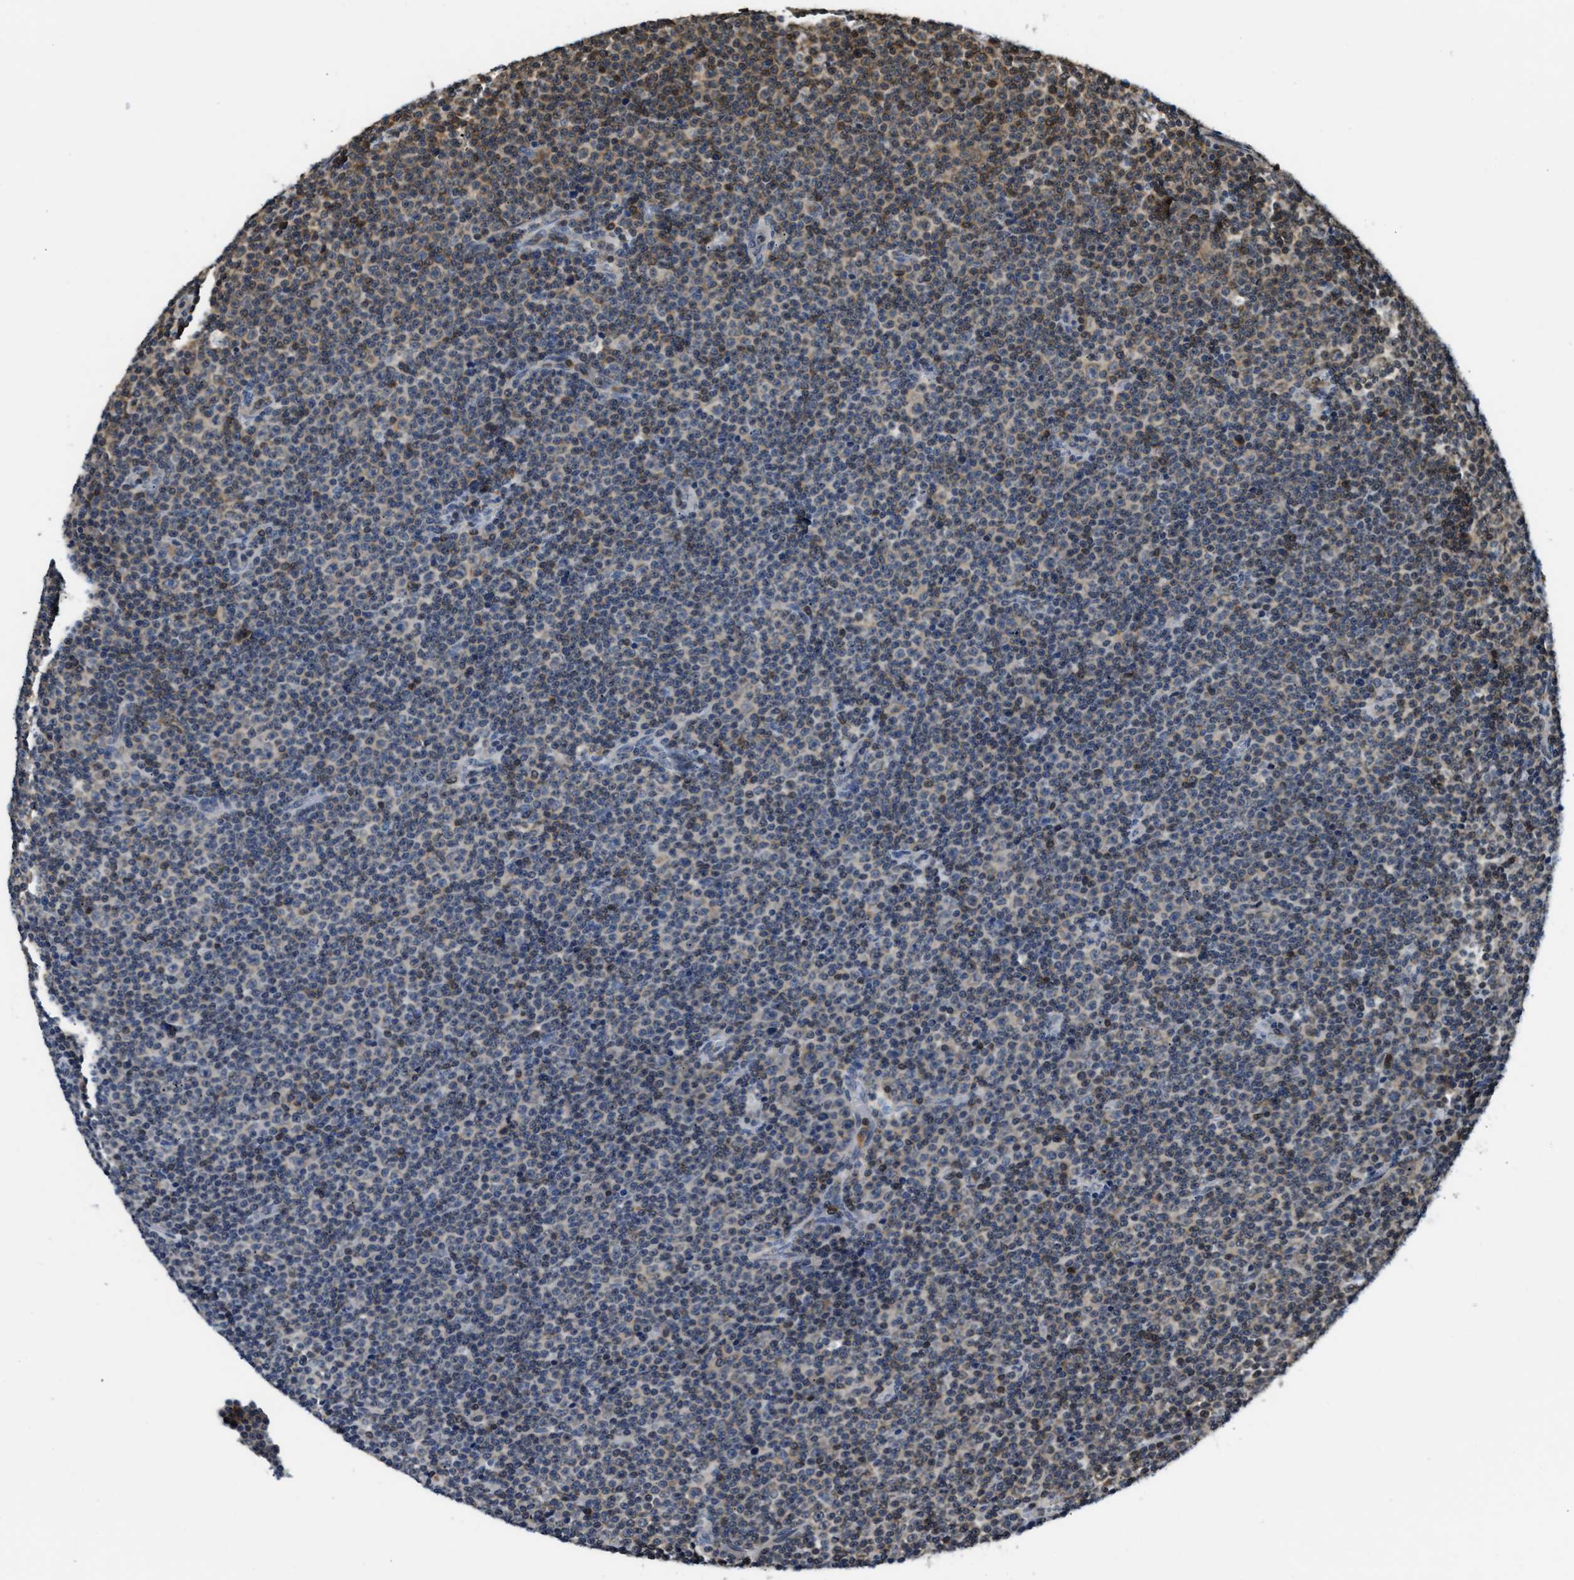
{"staining": {"intensity": "weak", "quantity": "<25%", "location": "cytoplasmic/membranous"}, "tissue": "lymphoma", "cell_type": "Tumor cells", "image_type": "cancer", "snomed": [{"axis": "morphology", "description": "Malignant lymphoma, non-Hodgkin's type, Low grade"}, {"axis": "topography", "description": "Lymph node"}], "caption": "Tumor cells show no significant positivity in low-grade malignant lymphoma, non-Hodgkin's type.", "gene": "STK10", "patient": {"sex": "female", "age": 67}}